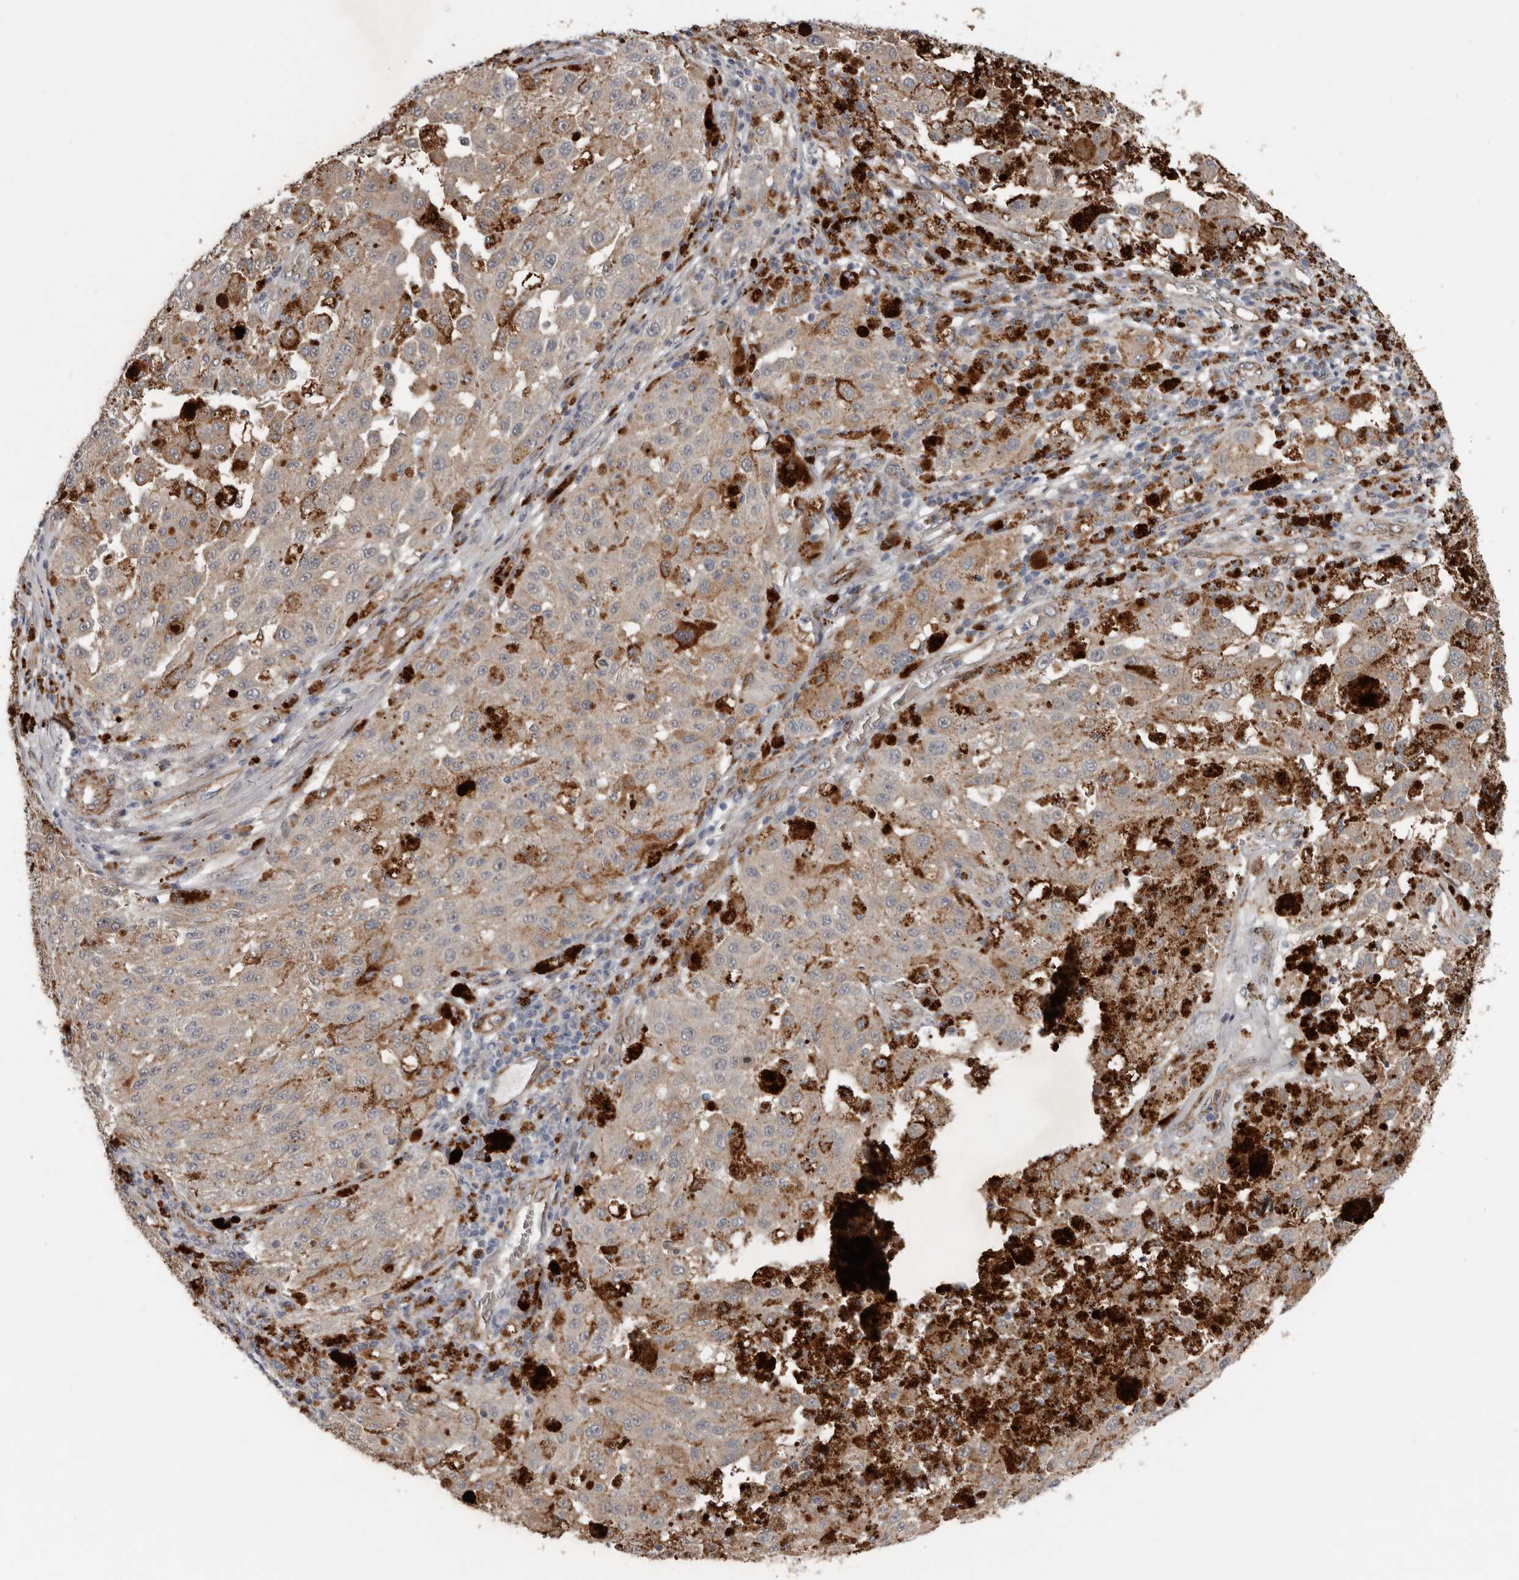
{"staining": {"intensity": "negative", "quantity": "none", "location": "none"}, "tissue": "melanoma", "cell_type": "Tumor cells", "image_type": "cancer", "snomed": [{"axis": "morphology", "description": "Malignant melanoma, NOS"}, {"axis": "topography", "description": "Skin"}], "caption": "This photomicrograph is of malignant melanoma stained with immunohistochemistry to label a protein in brown with the nuclei are counter-stained blue. There is no positivity in tumor cells. (DAB IHC, high magnification).", "gene": "RANBP17", "patient": {"sex": "female", "age": 64}}